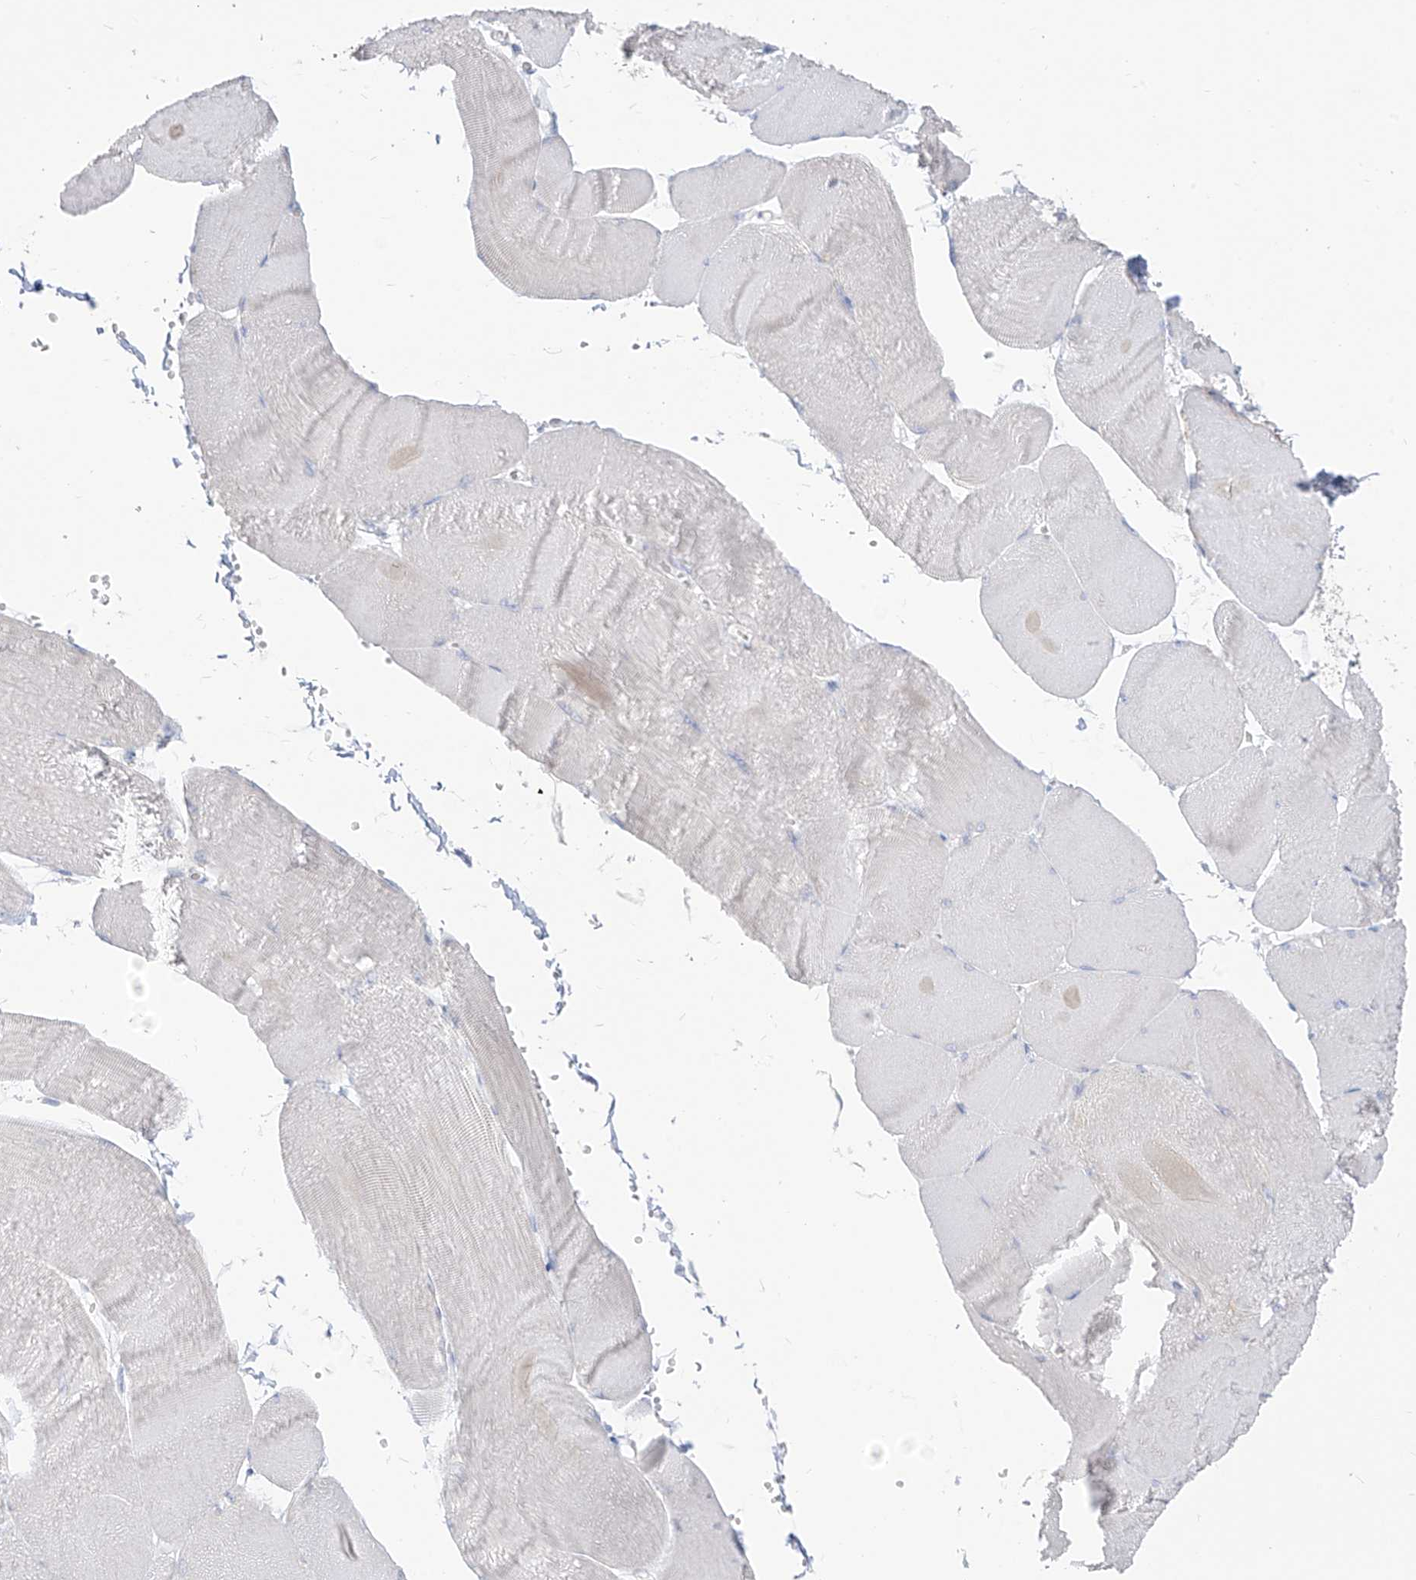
{"staining": {"intensity": "negative", "quantity": "none", "location": "none"}, "tissue": "skeletal muscle", "cell_type": "Myocytes", "image_type": "normal", "snomed": [{"axis": "morphology", "description": "Normal tissue, NOS"}, {"axis": "morphology", "description": "Basal cell carcinoma"}, {"axis": "topography", "description": "Skeletal muscle"}], "caption": "This is an immunohistochemistry (IHC) micrograph of normal skeletal muscle. There is no positivity in myocytes.", "gene": "ARHGEF40", "patient": {"sex": "female", "age": 64}}